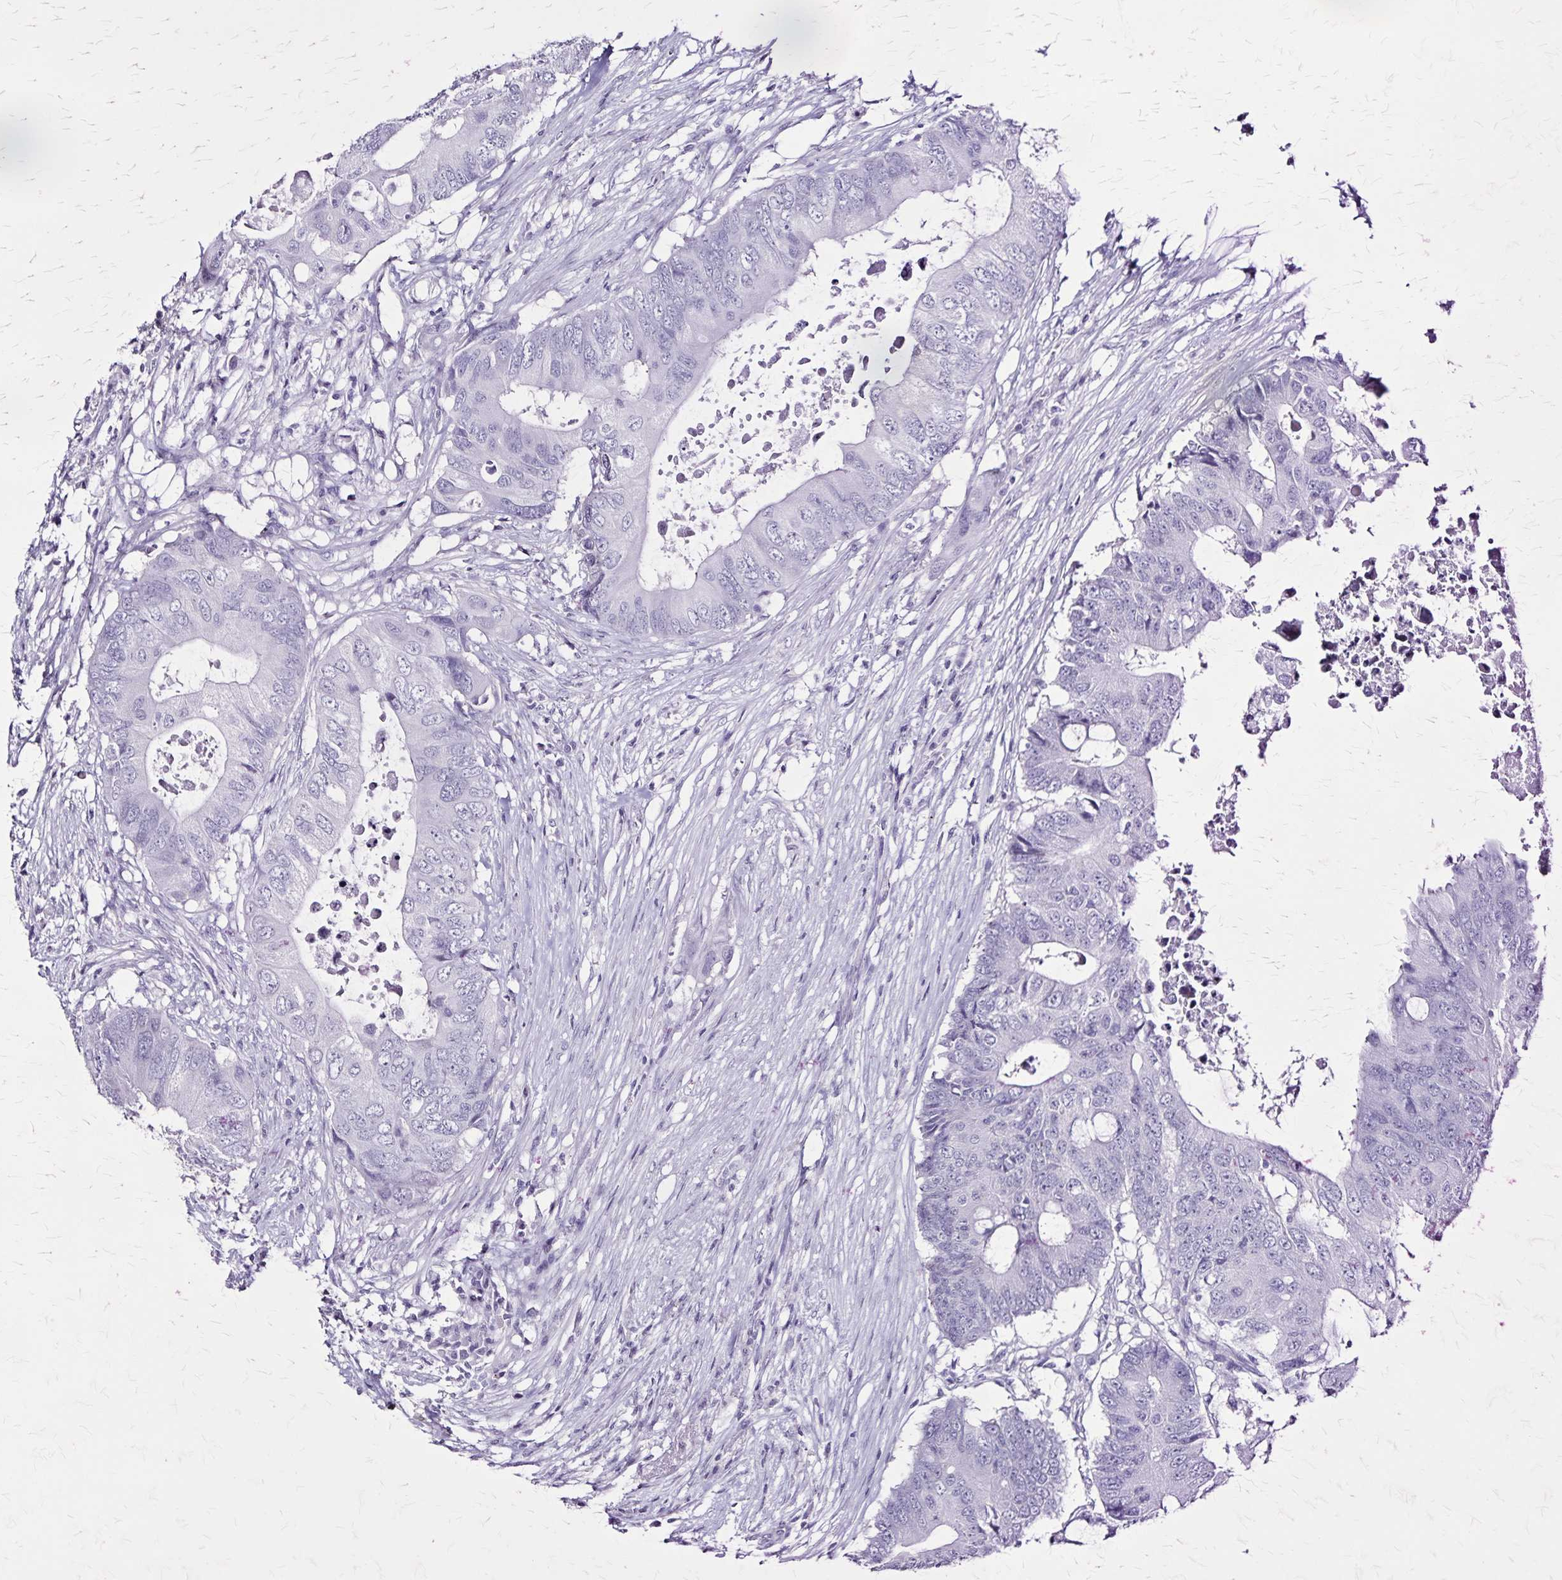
{"staining": {"intensity": "negative", "quantity": "none", "location": "none"}, "tissue": "colorectal cancer", "cell_type": "Tumor cells", "image_type": "cancer", "snomed": [{"axis": "morphology", "description": "Adenocarcinoma, NOS"}, {"axis": "topography", "description": "Colon"}], "caption": "This micrograph is of colorectal cancer (adenocarcinoma) stained with immunohistochemistry (IHC) to label a protein in brown with the nuclei are counter-stained blue. There is no expression in tumor cells. (DAB (3,3'-diaminobenzidine) immunohistochemistry (IHC) visualized using brightfield microscopy, high magnification).", "gene": "KRT2", "patient": {"sex": "male", "age": 71}}